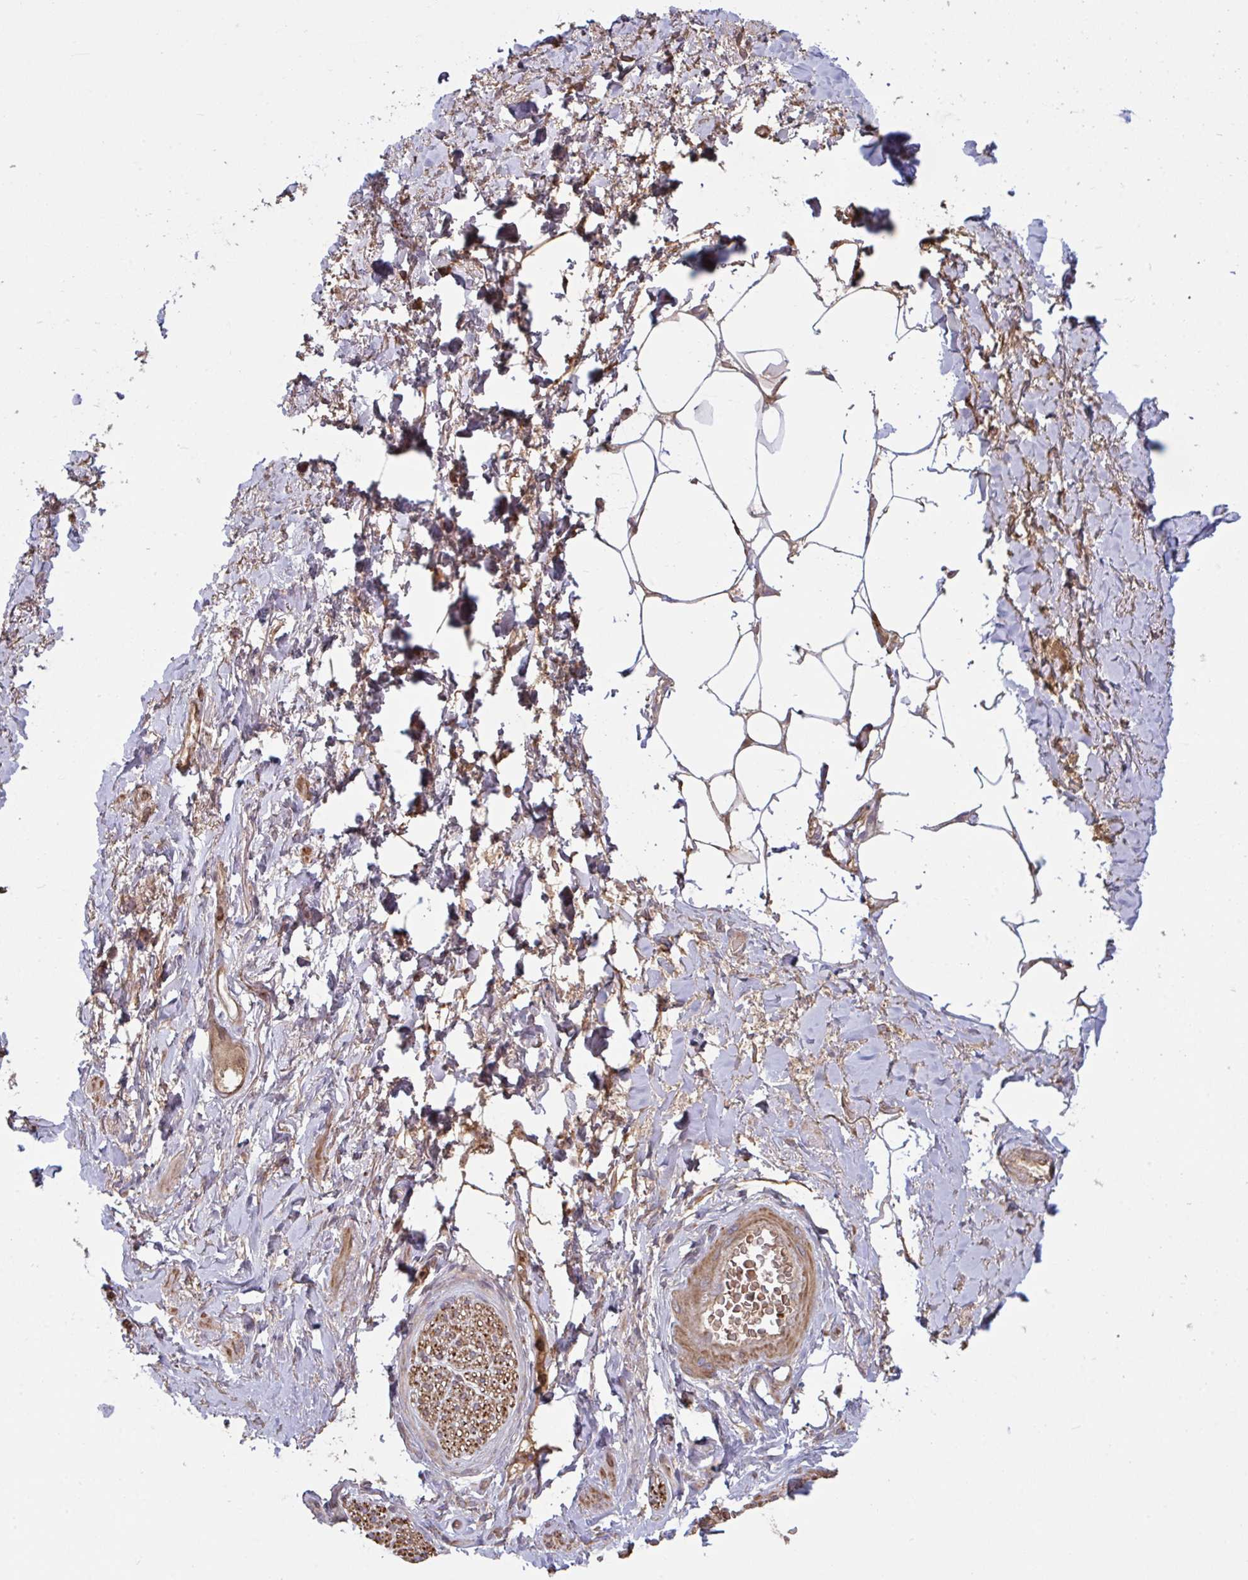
{"staining": {"intensity": "moderate", "quantity": "25%-75%", "location": "cytoplasmic/membranous"}, "tissue": "adipose tissue", "cell_type": "Adipocytes", "image_type": "normal", "snomed": [{"axis": "morphology", "description": "Normal tissue, NOS"}, {"axis": "topography", "description": "Vagina"}, {"axis": "topography", "description": "Peripheral nerve tissue"}], "caption": "Brown immunohistochemical staining in unremarkable human adipose tissue exhibits moderate cytoplasmic/membranous expression in approximately 25%-75% of adipocytes. The staining is performed using DAB (3,3'-diaminobenzidine) brown chromogen to label protein expression. The nuclei are counter-stained blue using hematoxylin.", "gene": "IL1R1", "patient": {"sex": "female", "age": 71}}